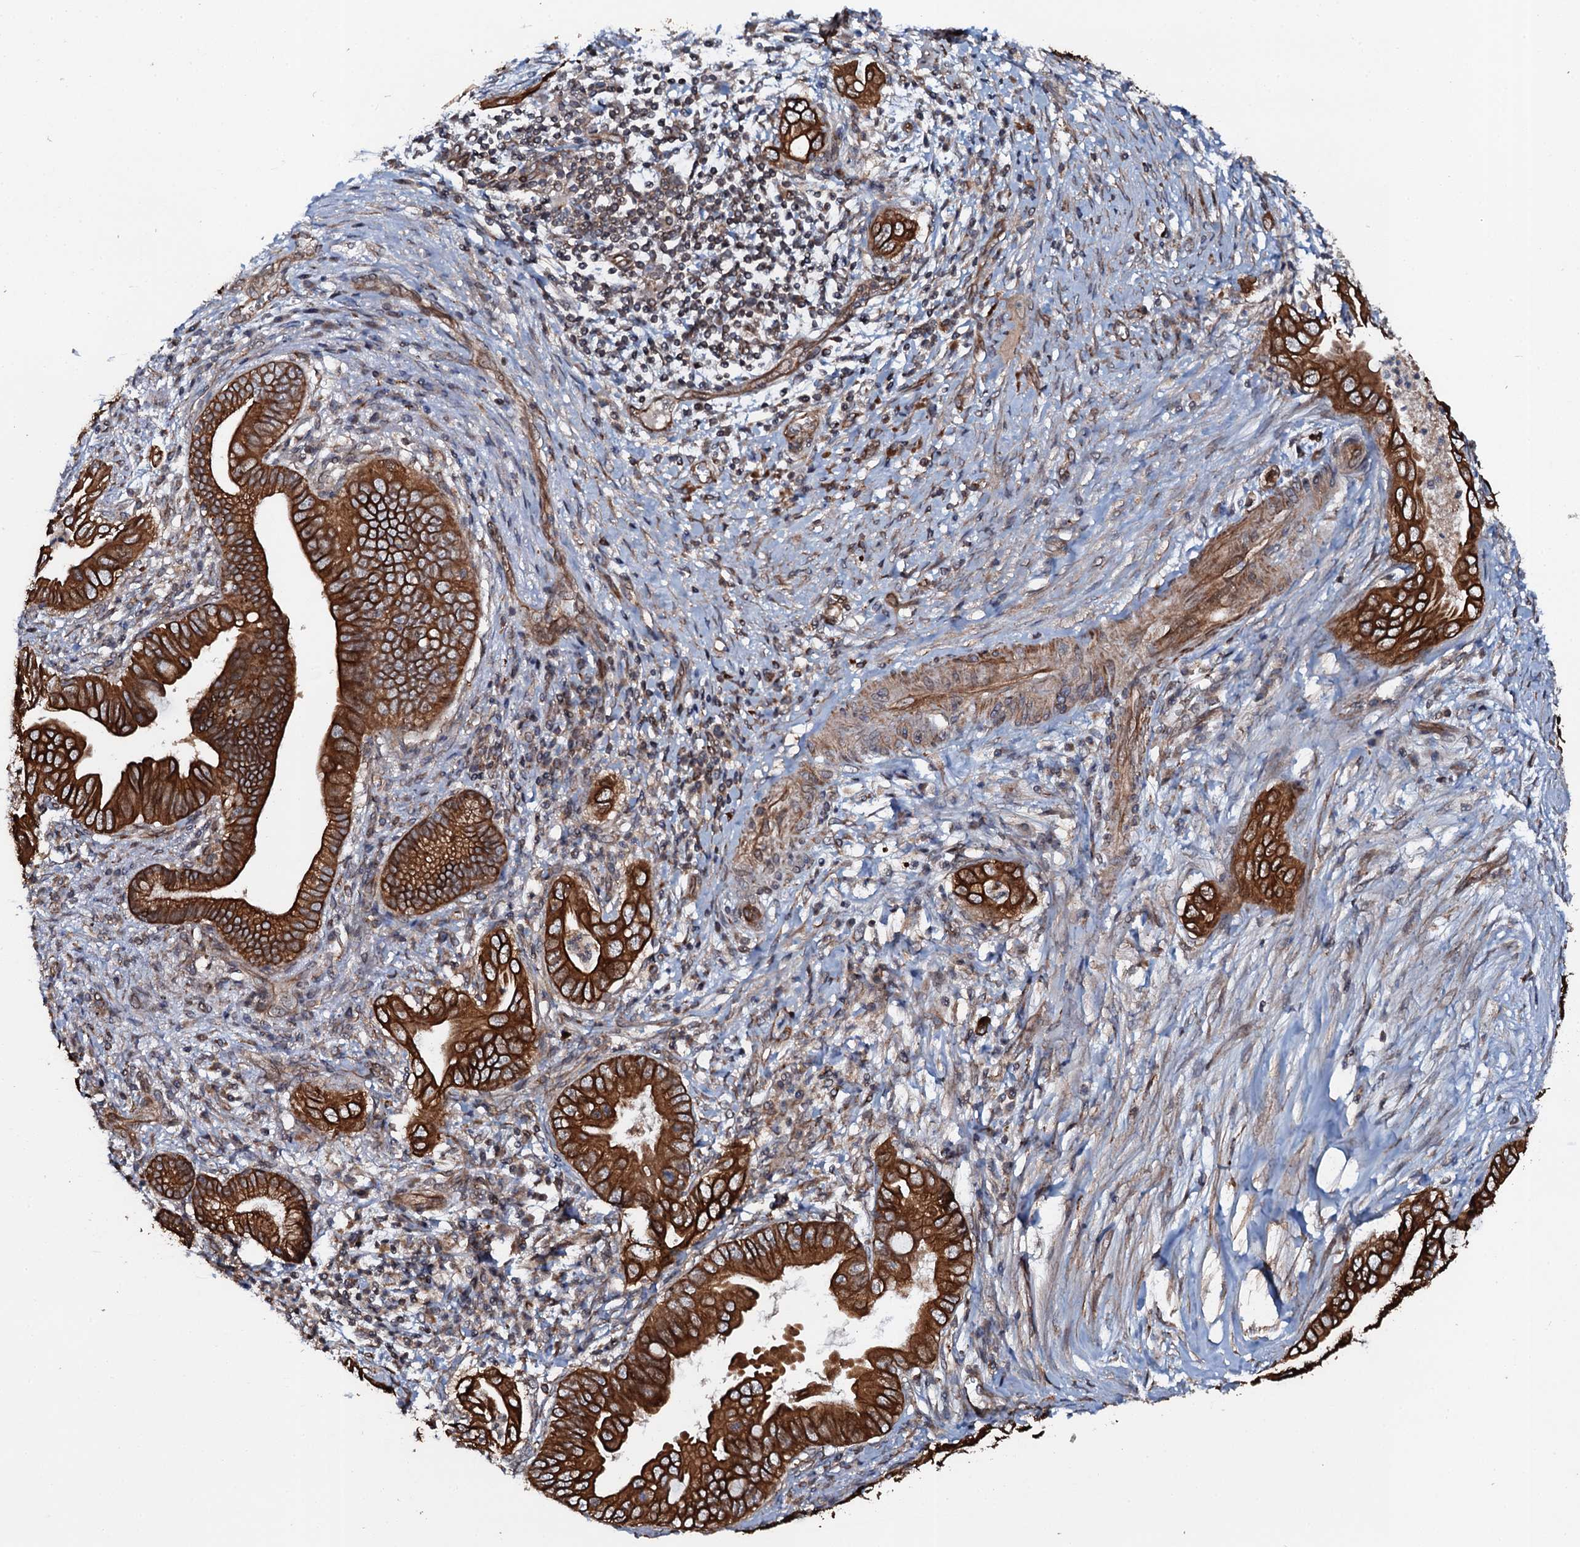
{"staining": {"intensity": "strong", "quantity": ">75%", "location": "cytoplasmic/membranous"}, "tissue": "pancreatic cancer", "cell_type": "Tumor cells", "image_type": "cancer", "snomed": [{"axis": "morphology", "description": "Adenocarcinoma, NOS"}, {"axis": "topography", "description": "Pancreas"}], "caption": "Immunohistochemical staining of human pancreatic cancer exhibits high levels of strong cytoplasmic/membranous protein expression in about >75% of tumor cells. Immunohistochemistry stains the protein in brown and the nuclei are stained blue.", "gene": "GLCE", "patient": {"sex": "male", "age": 75}}